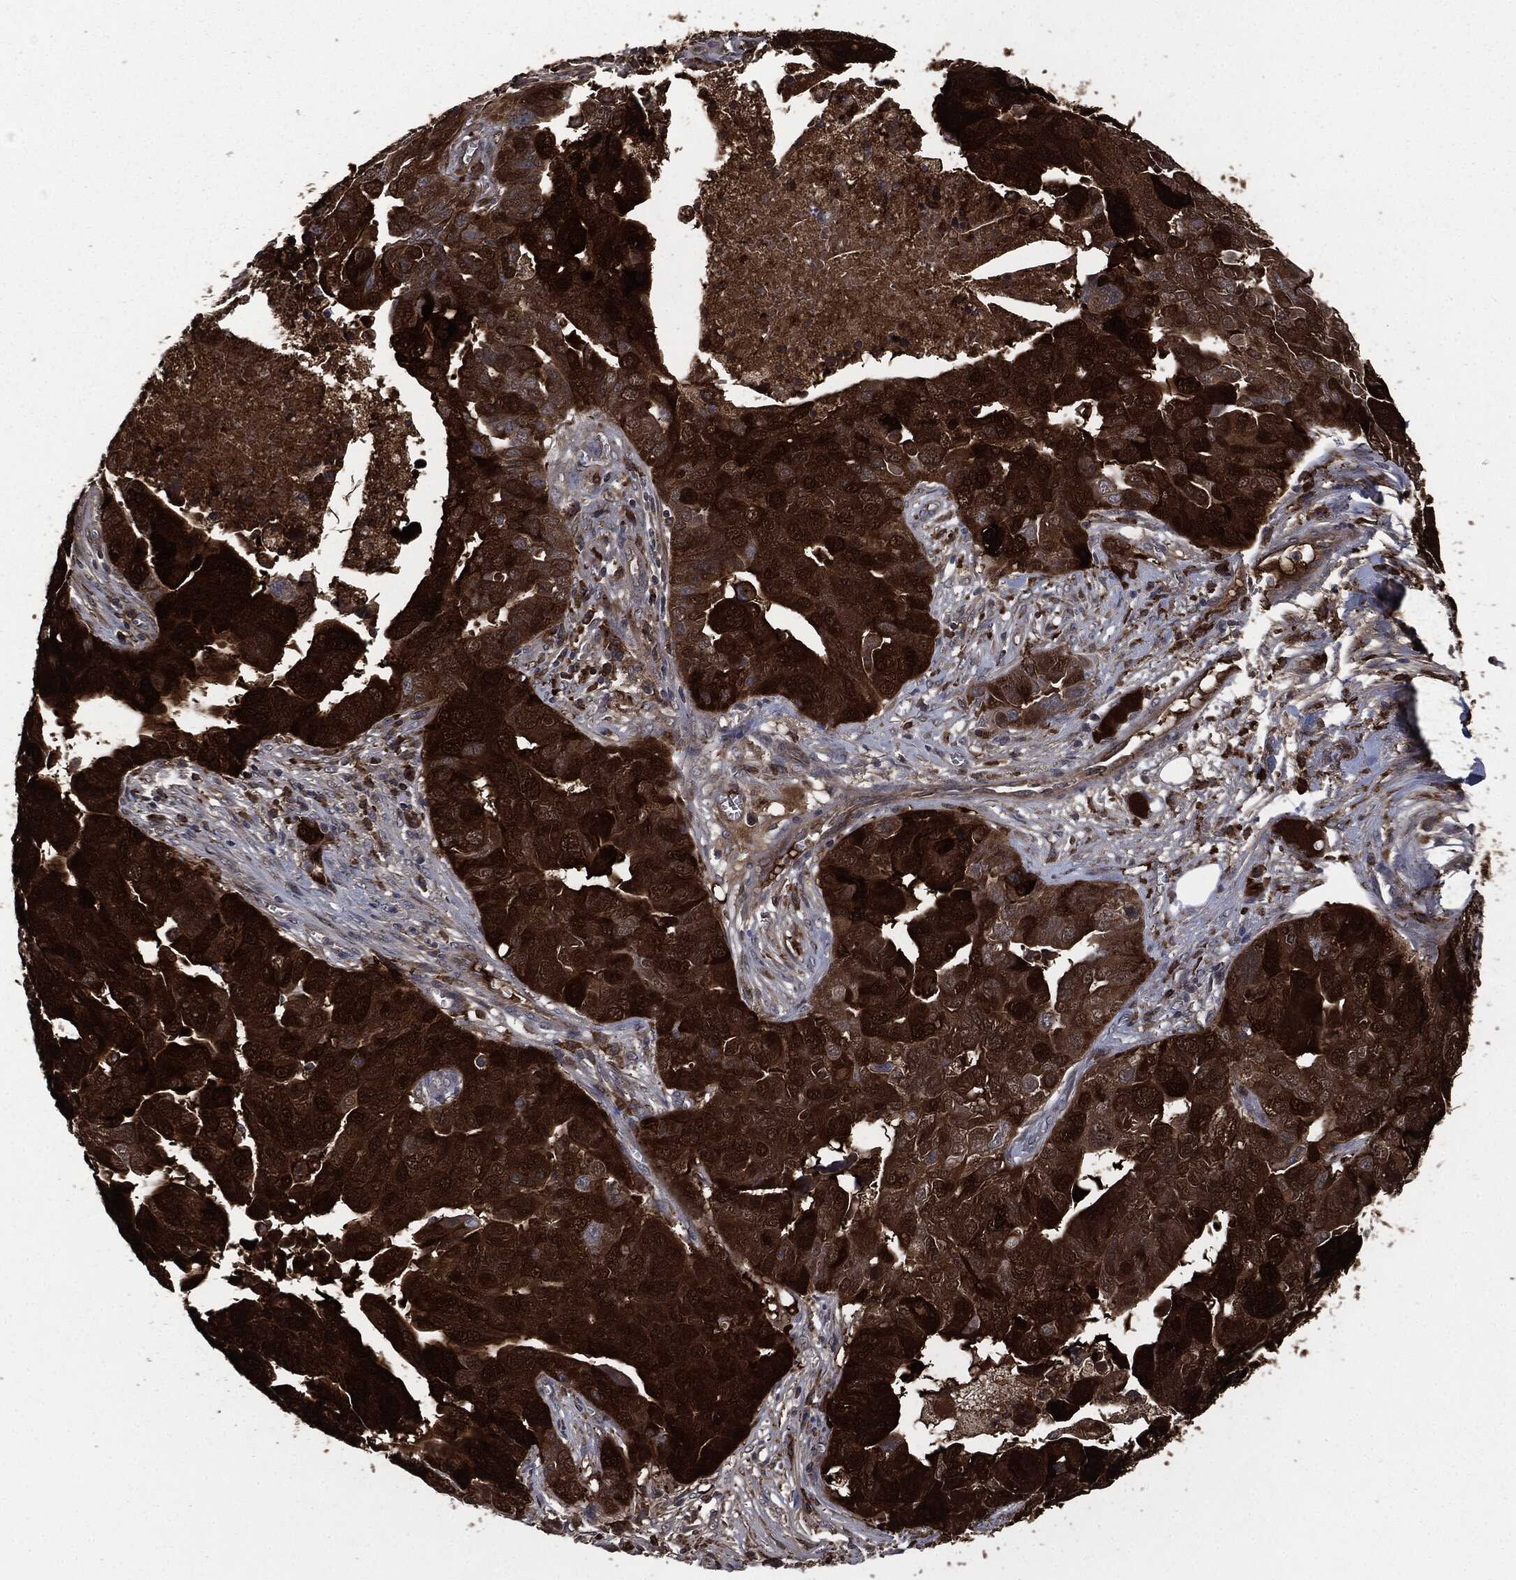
{"staining": {"intensity": "strong", "quantity": ">75%", "location": "cytoplasmic/membranous"}, "tissue": "ovarian cancer", "cell_type": "Tumor cells", "image_type": "cancer", "snomed": [{"axis": "morphology", "description": "Carcinoma, endometroid"}, {"axis": "topography", "description": "Soft tissue"}, {"axis": "topography", "description": "Ovary"}], "caption": "Tumor cells display strong cytoplasmic/membranous positivity in about >75% of cells in ovarian cancer (endometroid carcinoma).", "gene": "CRABP2", "patient": {"sex": "female", "age": 52}}